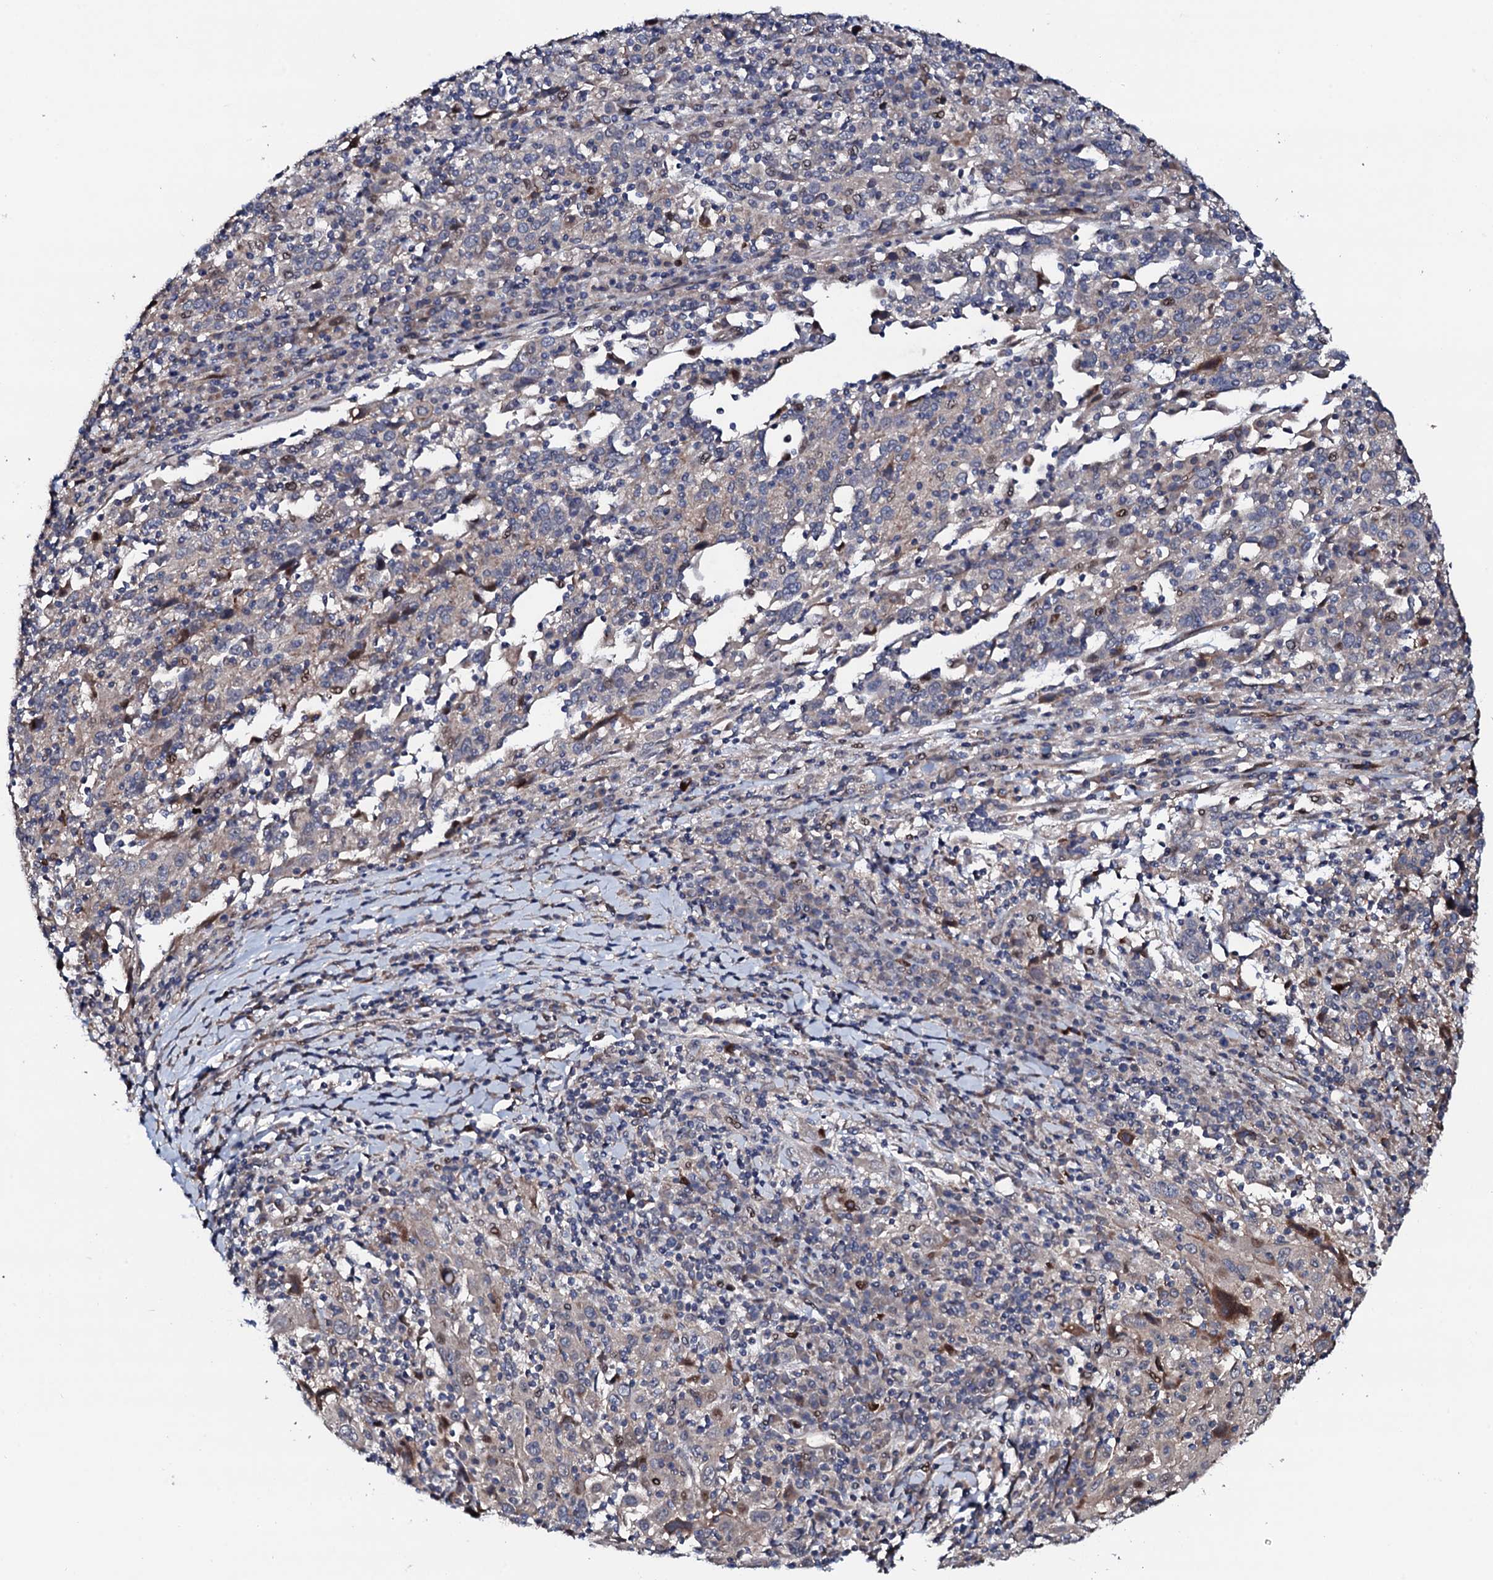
{"staining": {"intensity": "negative", "quantity": "none", "location": "none"}, "tissue": "cervical cancer", "cell_type": "Tumor cells", "image_type": "cancer", "snomed": [{"axis": "morphology", "description": "Squamous cell carcinoma, NOS"}, {"axis": "topography", "description": "Cervix"}], "caption": "DAB immunohistochemical staining of human cervical squamous cell carcinoma displays no significant expression in tumor cells.", "gene": "CIAO2A", "patient": {"sex": "female", "age": 46}}